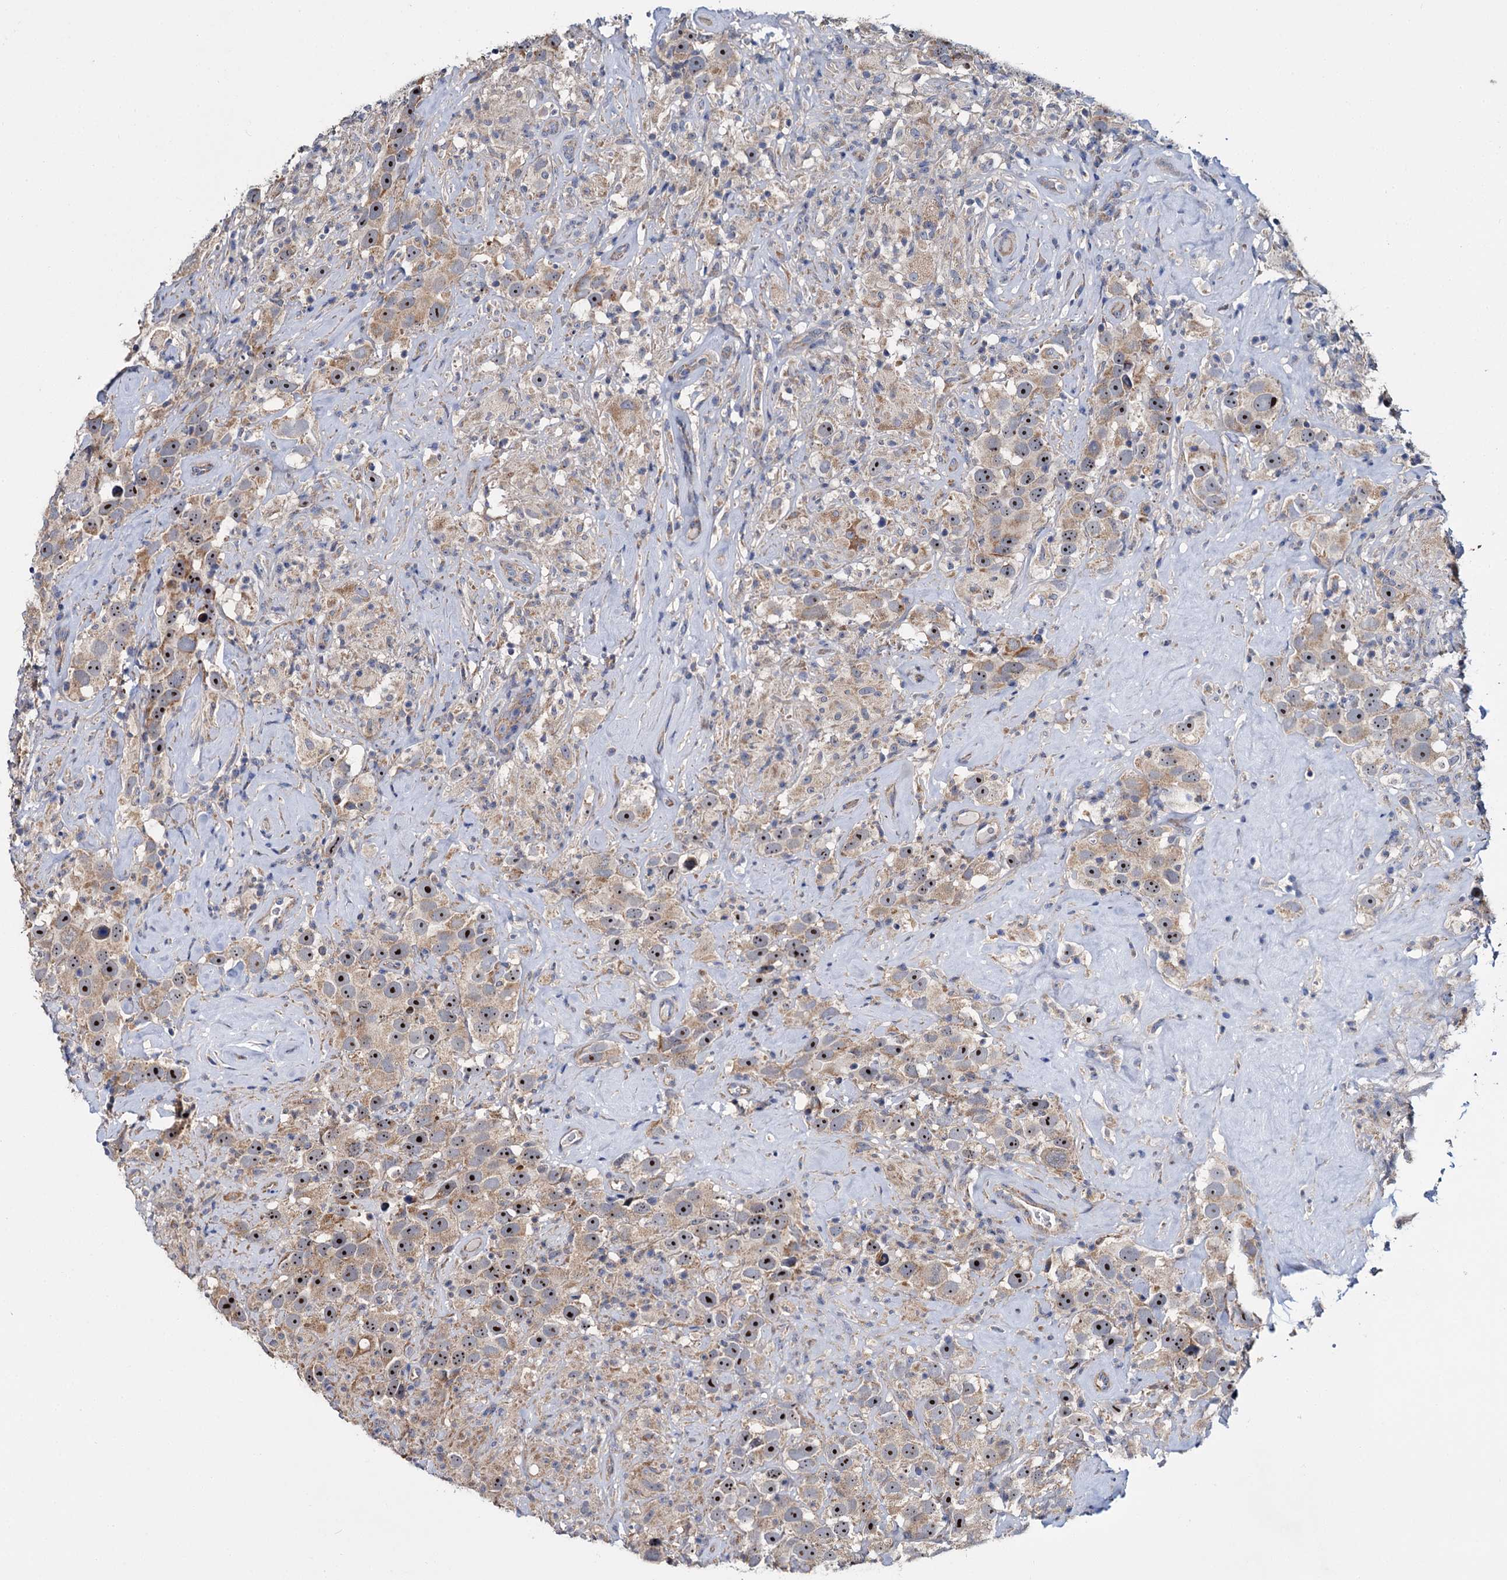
{"staining": {"intensity": "strong", "quantity": ">75%", "location": "cytoplasmic/membranous,nuclear"}, "tissue": "testis cancer", "cell_type": "Tumor cells", "image_type": "cancer", "snomed": [{"axis": "morphology", "description": "Seminoma, NOS"}, {"axis": "topography", "description": "Testis"}], "caption": "Immunohistochemical staining of human testis cancer (seminoma) demonstrates strong cytoplasmic/membranous and nuclear protein staining in approximately >75% of tumor cells.", "gene": "CEP295", "patient": {"sex": "male", "age": 49}}